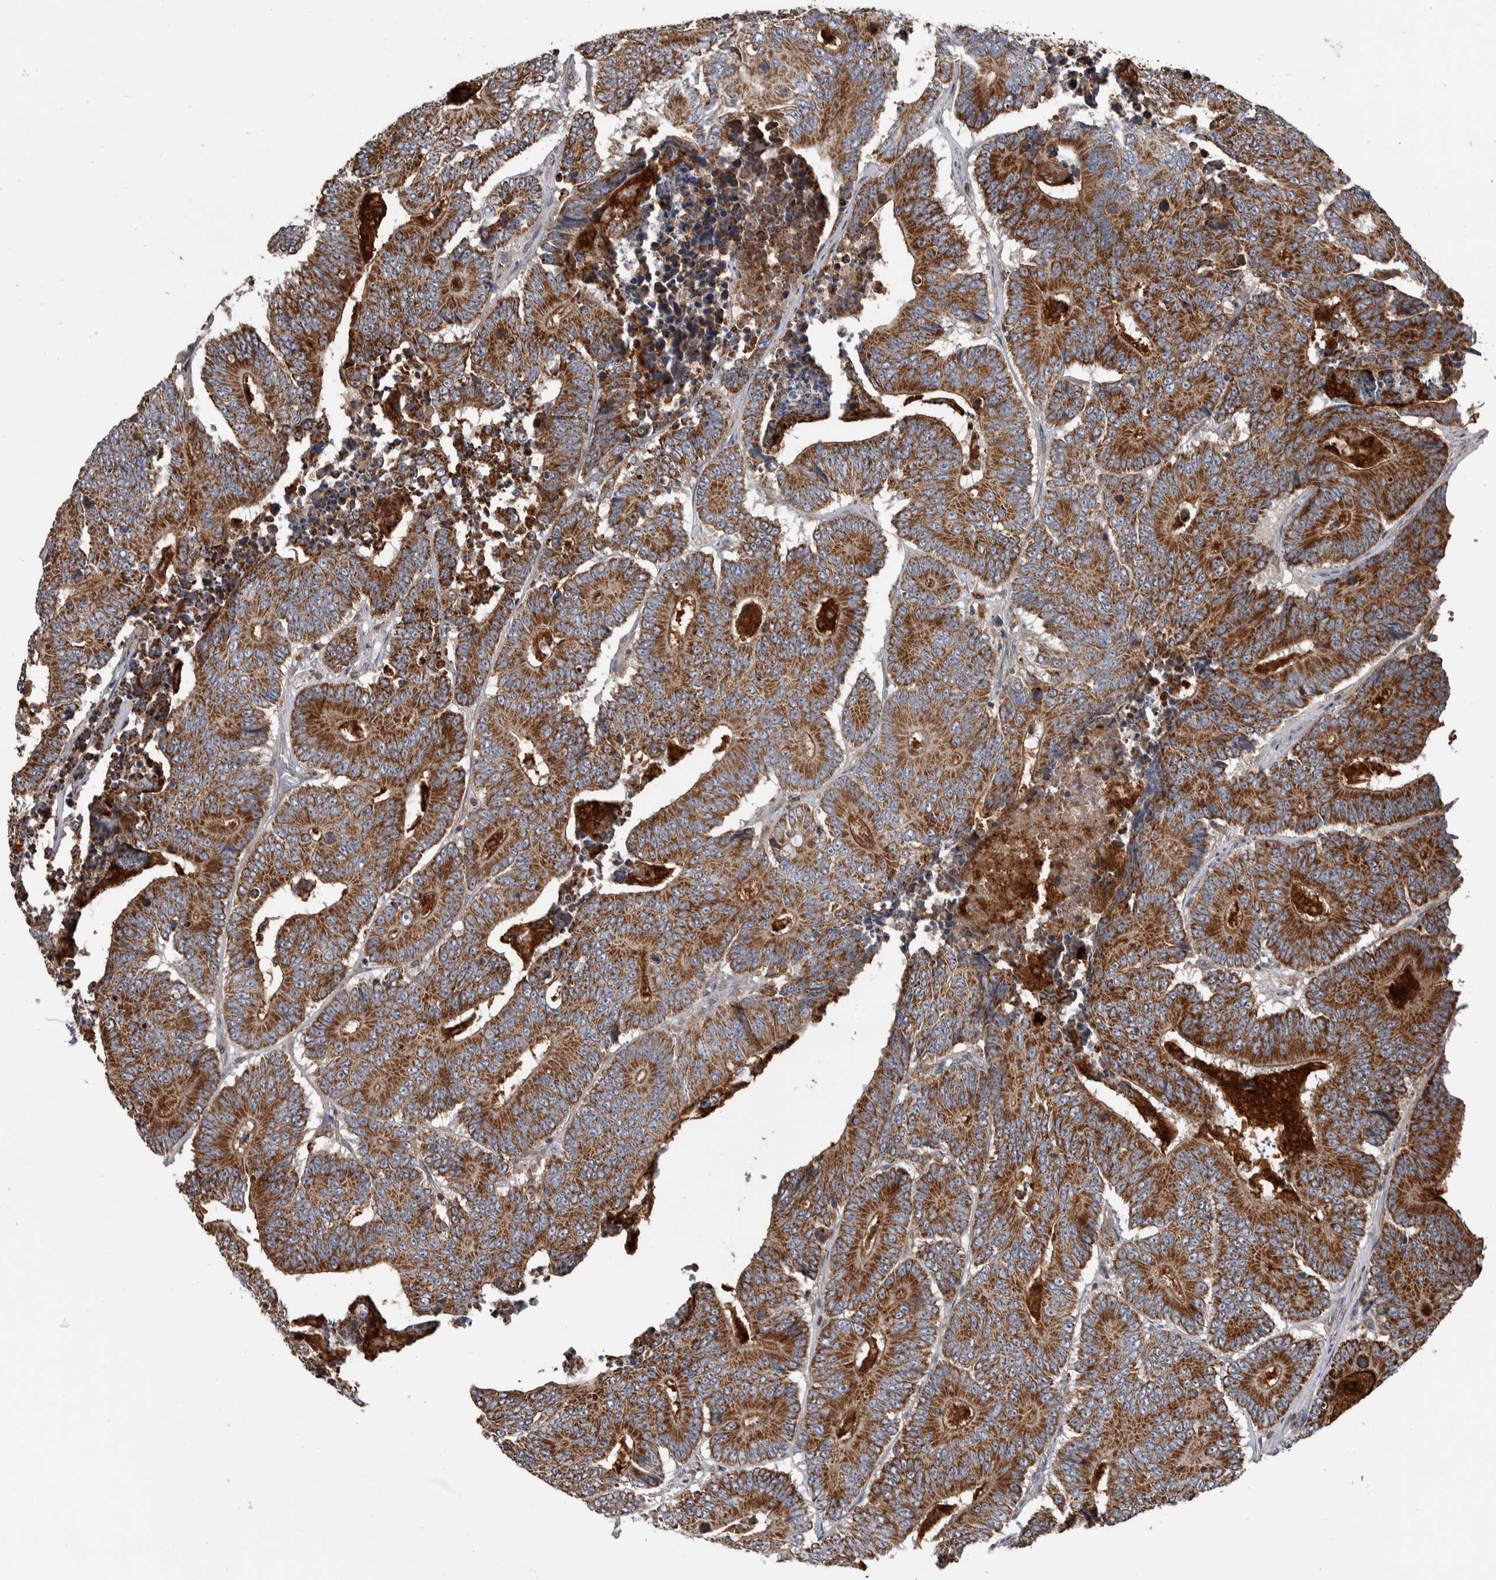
{"staining": {"intensity": "moderate", "quantity": ">75%", "location": "cytoplasmic/membranous"}, "tissue": "colorectal cancer", "cell_type": "Tumor cells", "image_type": "cancer", "snomed": [{"axis": "morphology", "description": "Adenocarcinoma, NOS"}, {"axis": "topography", "description": "Colon"}], "caption": "This is a micrograph of immunohistochemistry (IHC) staining of adenocarcinoma (colorectal), which shows moderate expression in the cytoplasmic/membranous of tumor cells.", "gene": "SDCBP", "patient": {"sex": "male", "age": 83}}